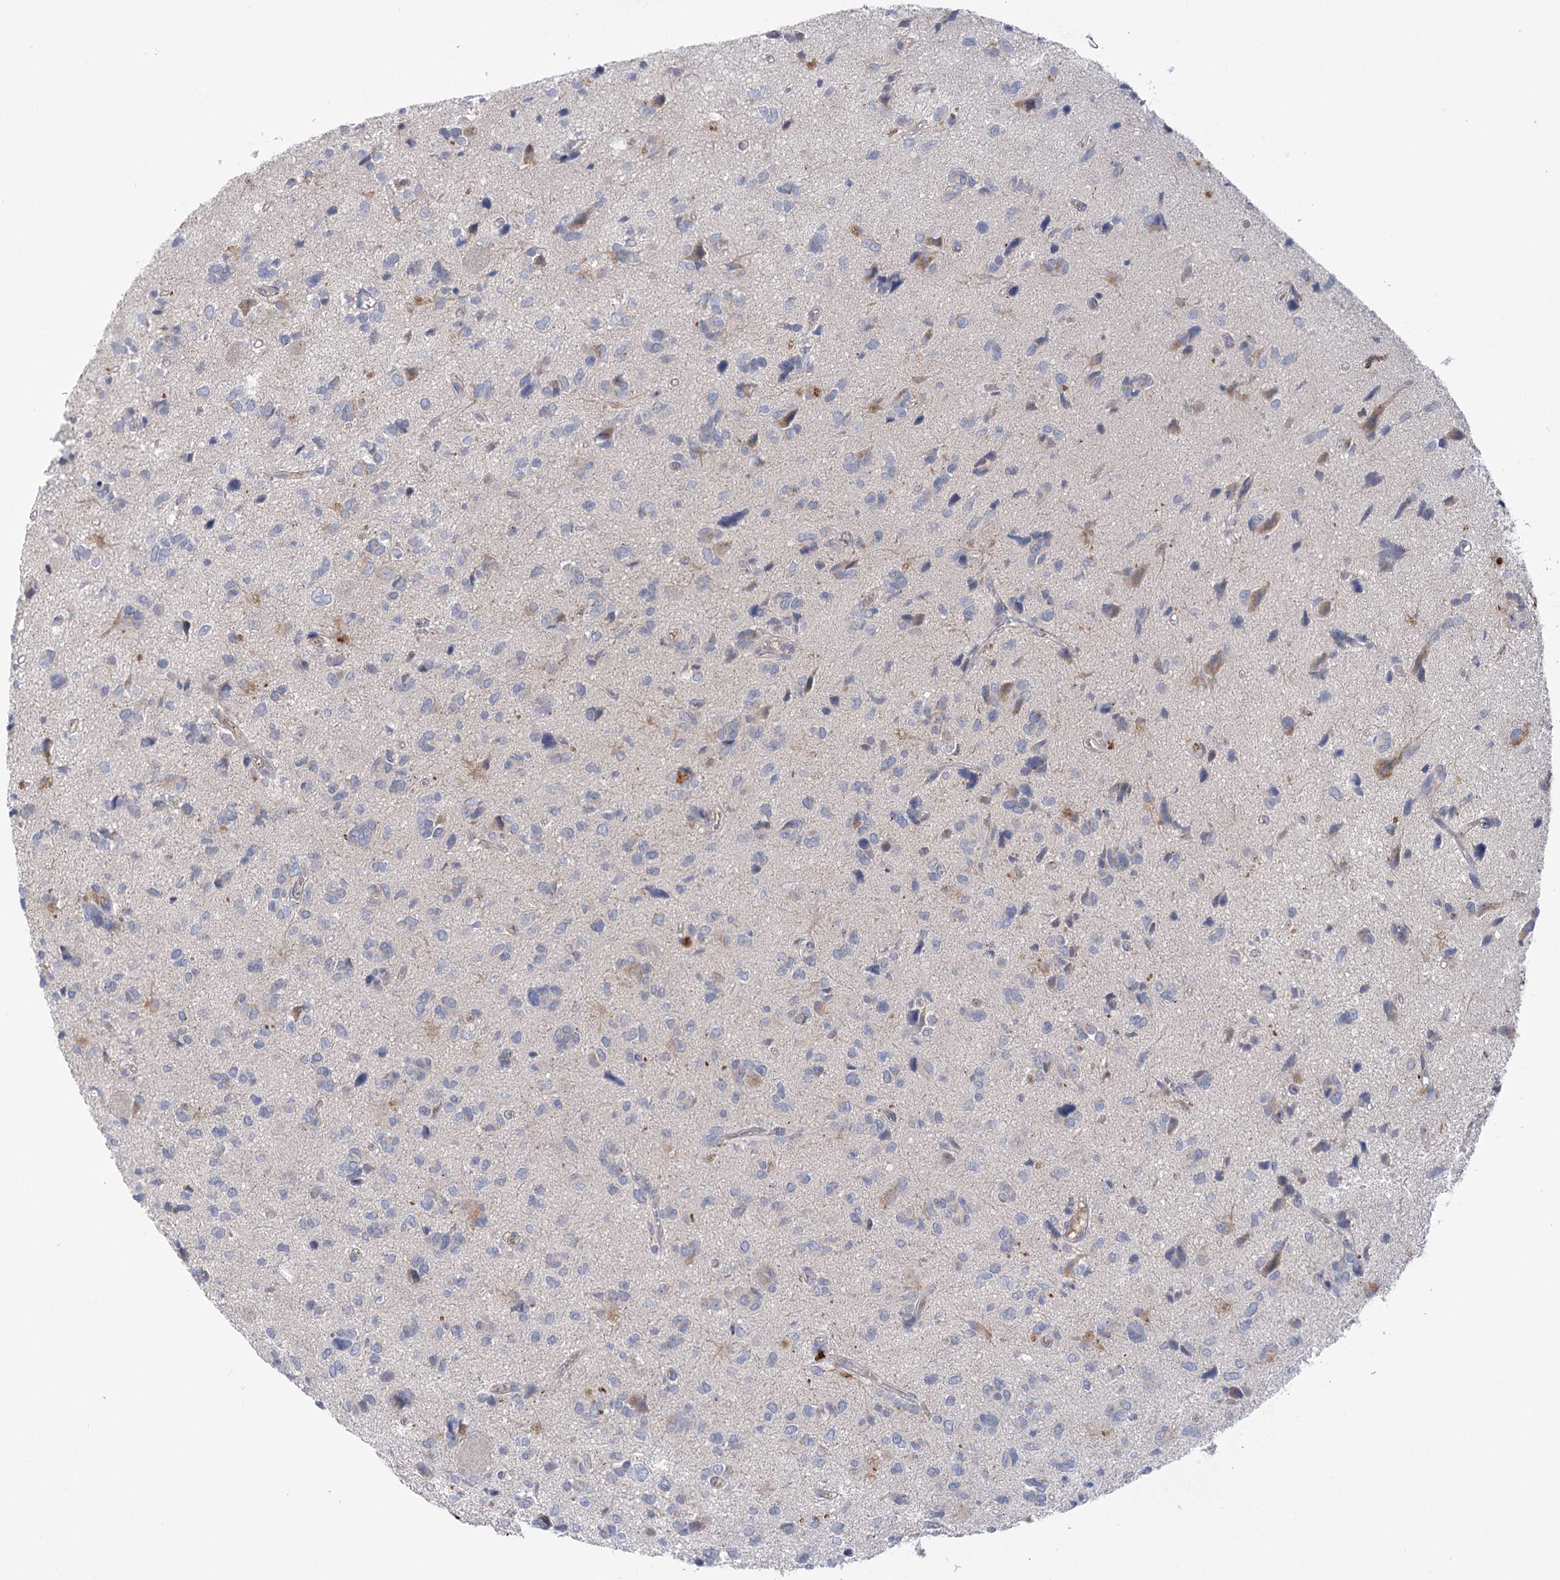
{"staining": {"intensity": "negative", "quantity": "none", "location": "none"}, "tissue": "glioma", "cell_type": "Tumor cells", "image_type": "cancer", "snomed": [{"axis": "morphology", "description": "Glioma, malignant, High grade"}, {"axis": "topography", "description": "Brain"}], "caption": "Glioma was stained to show a protein in brown. There is no significant staining in tumor cells.", "gene": "GBF1", "patient": {"sex": "female", "age": 59}}